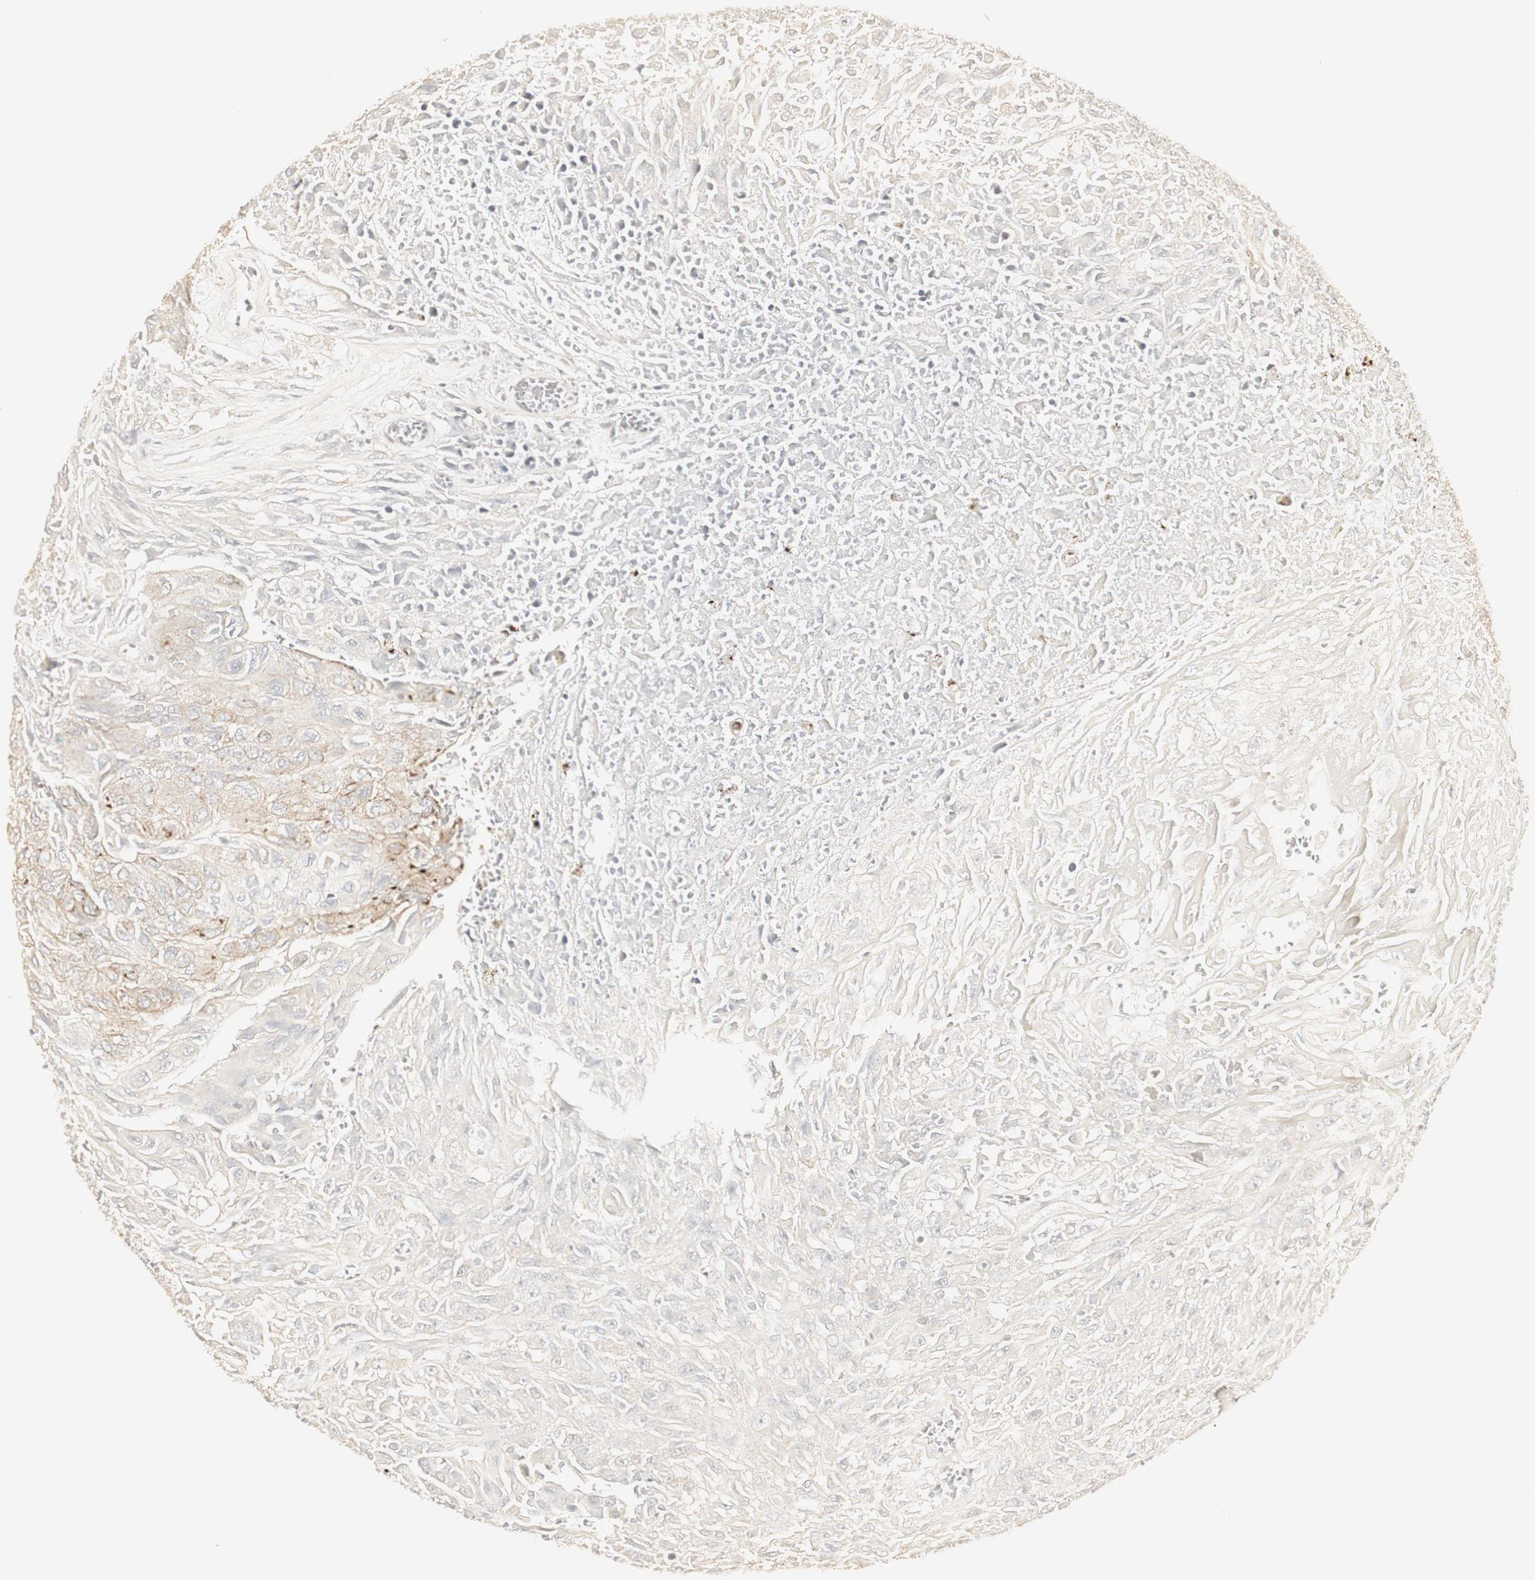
{"staining": {"intensity": "moderate", "quantity": "25%-75%", "location": "cytoplasmic/membranous"}, "tissue": "urothelial cancer", "cell_type": "Tumor cells", "image_type": "cancer", "snomed": [{"axis": "morphology", "description": "Urothelial carcinoma, High grade"}, {"axis": "topography", "description": "Urinary bladder"}], "caption": "Tumor cells show moderate cytoplasmic/membranous staining in about 25%-75% of cells in urothelial cancer.", "gene": "DSC2", "patient": {"sex": "male", "age": 66}}